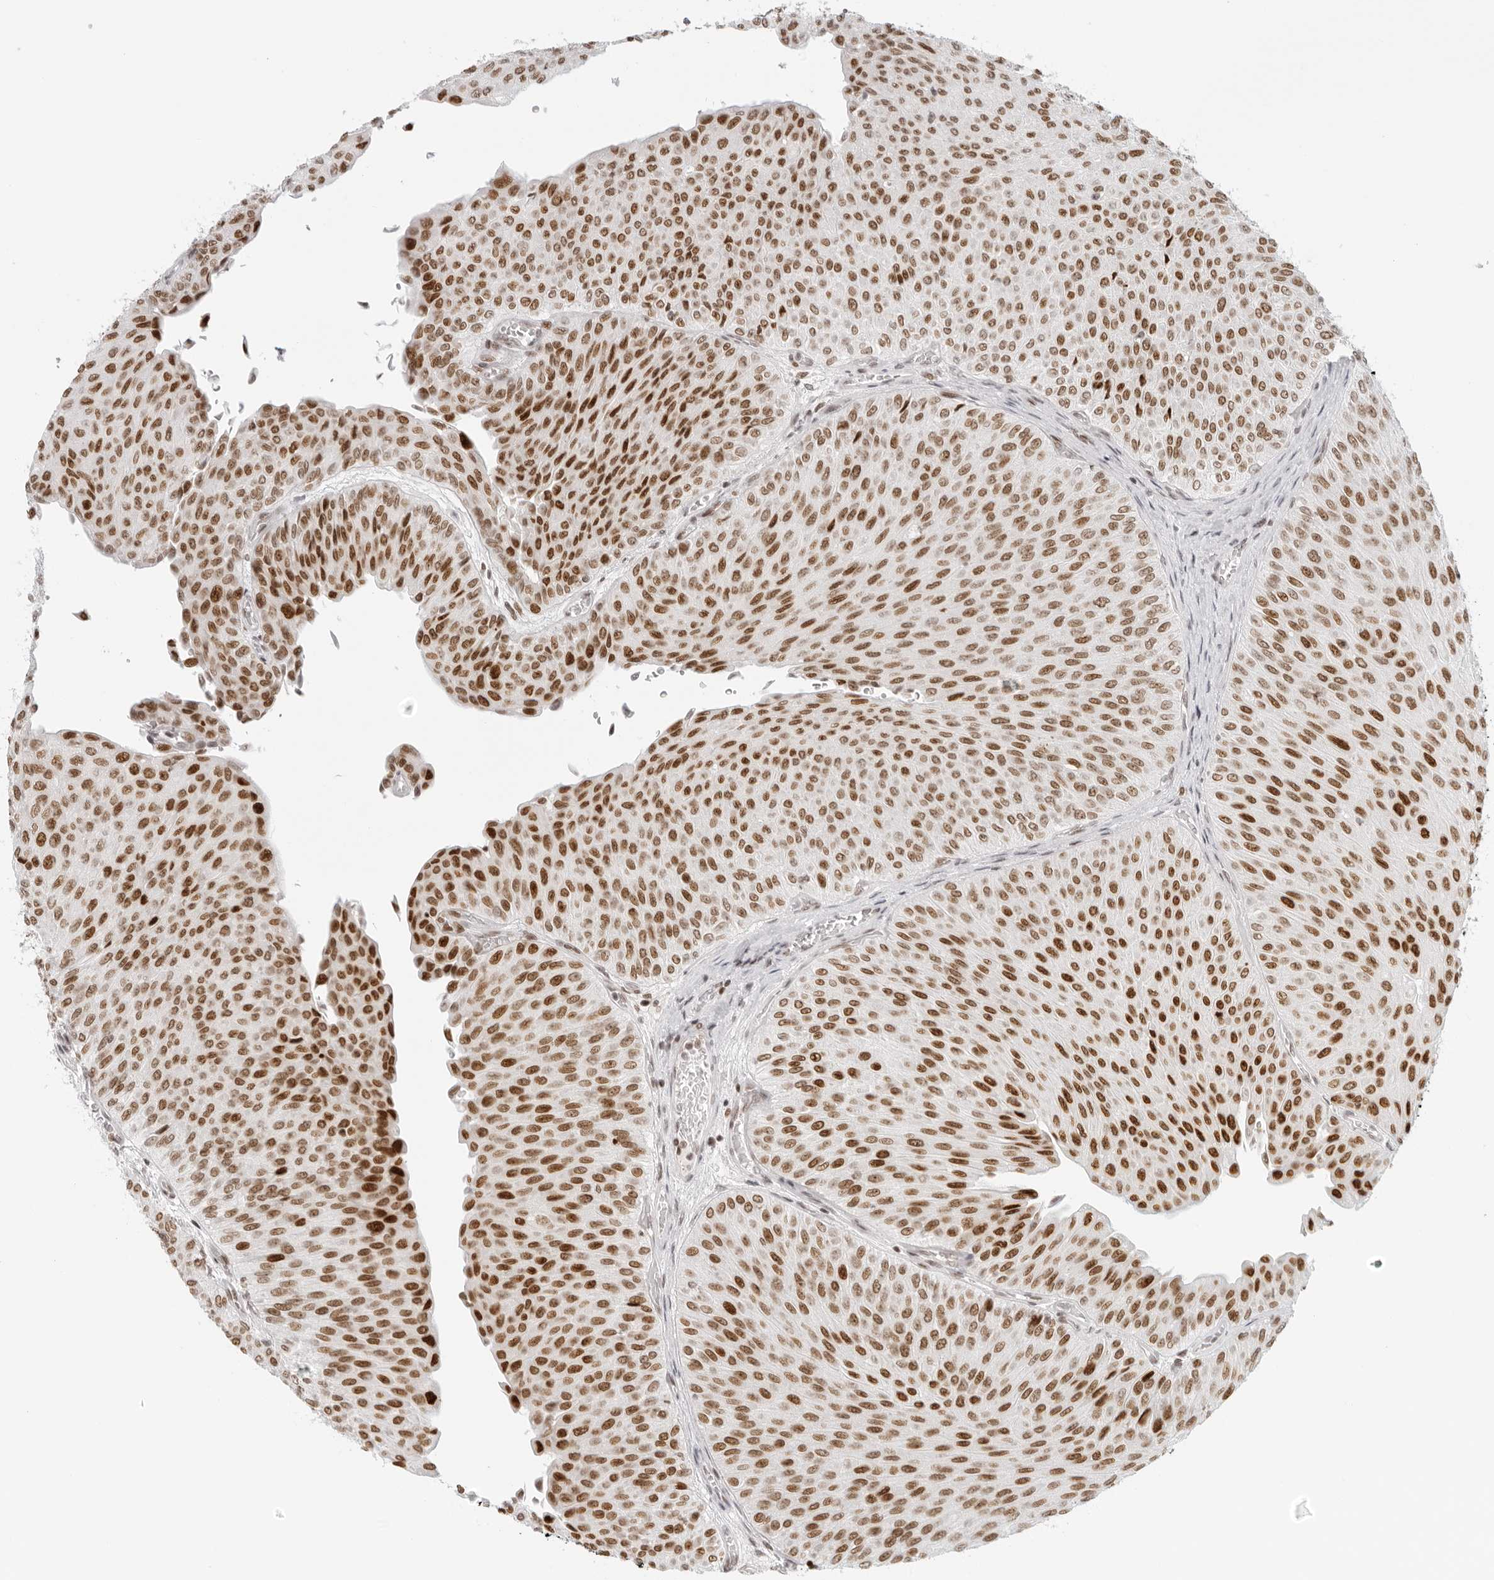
{"staining": {"intensity": "moderate", "quantity": ">75%", "location": "nuclear"}, "tissue": "urothelial cancer", "cell_type": "Tumor cells", "image_type": "cancer", "snomed": [{"axis": "morphology", "description": "Urothelial carcinoma, Low grade"}, {"axis": "topography", "description": "Urinary bladder"}], "caption": "Immunohistochemical staining of human urothelial cancer exhibits medium levels of moderate nuclear positivity in approximately >75% of tumor cells. The staining is performed using DAB brown chromogen to label protein expression. The nuclei are counter-stained blue using hematoxylin.", "gene": "RCC1", "patient": {"sex": "male", "age": 78}}